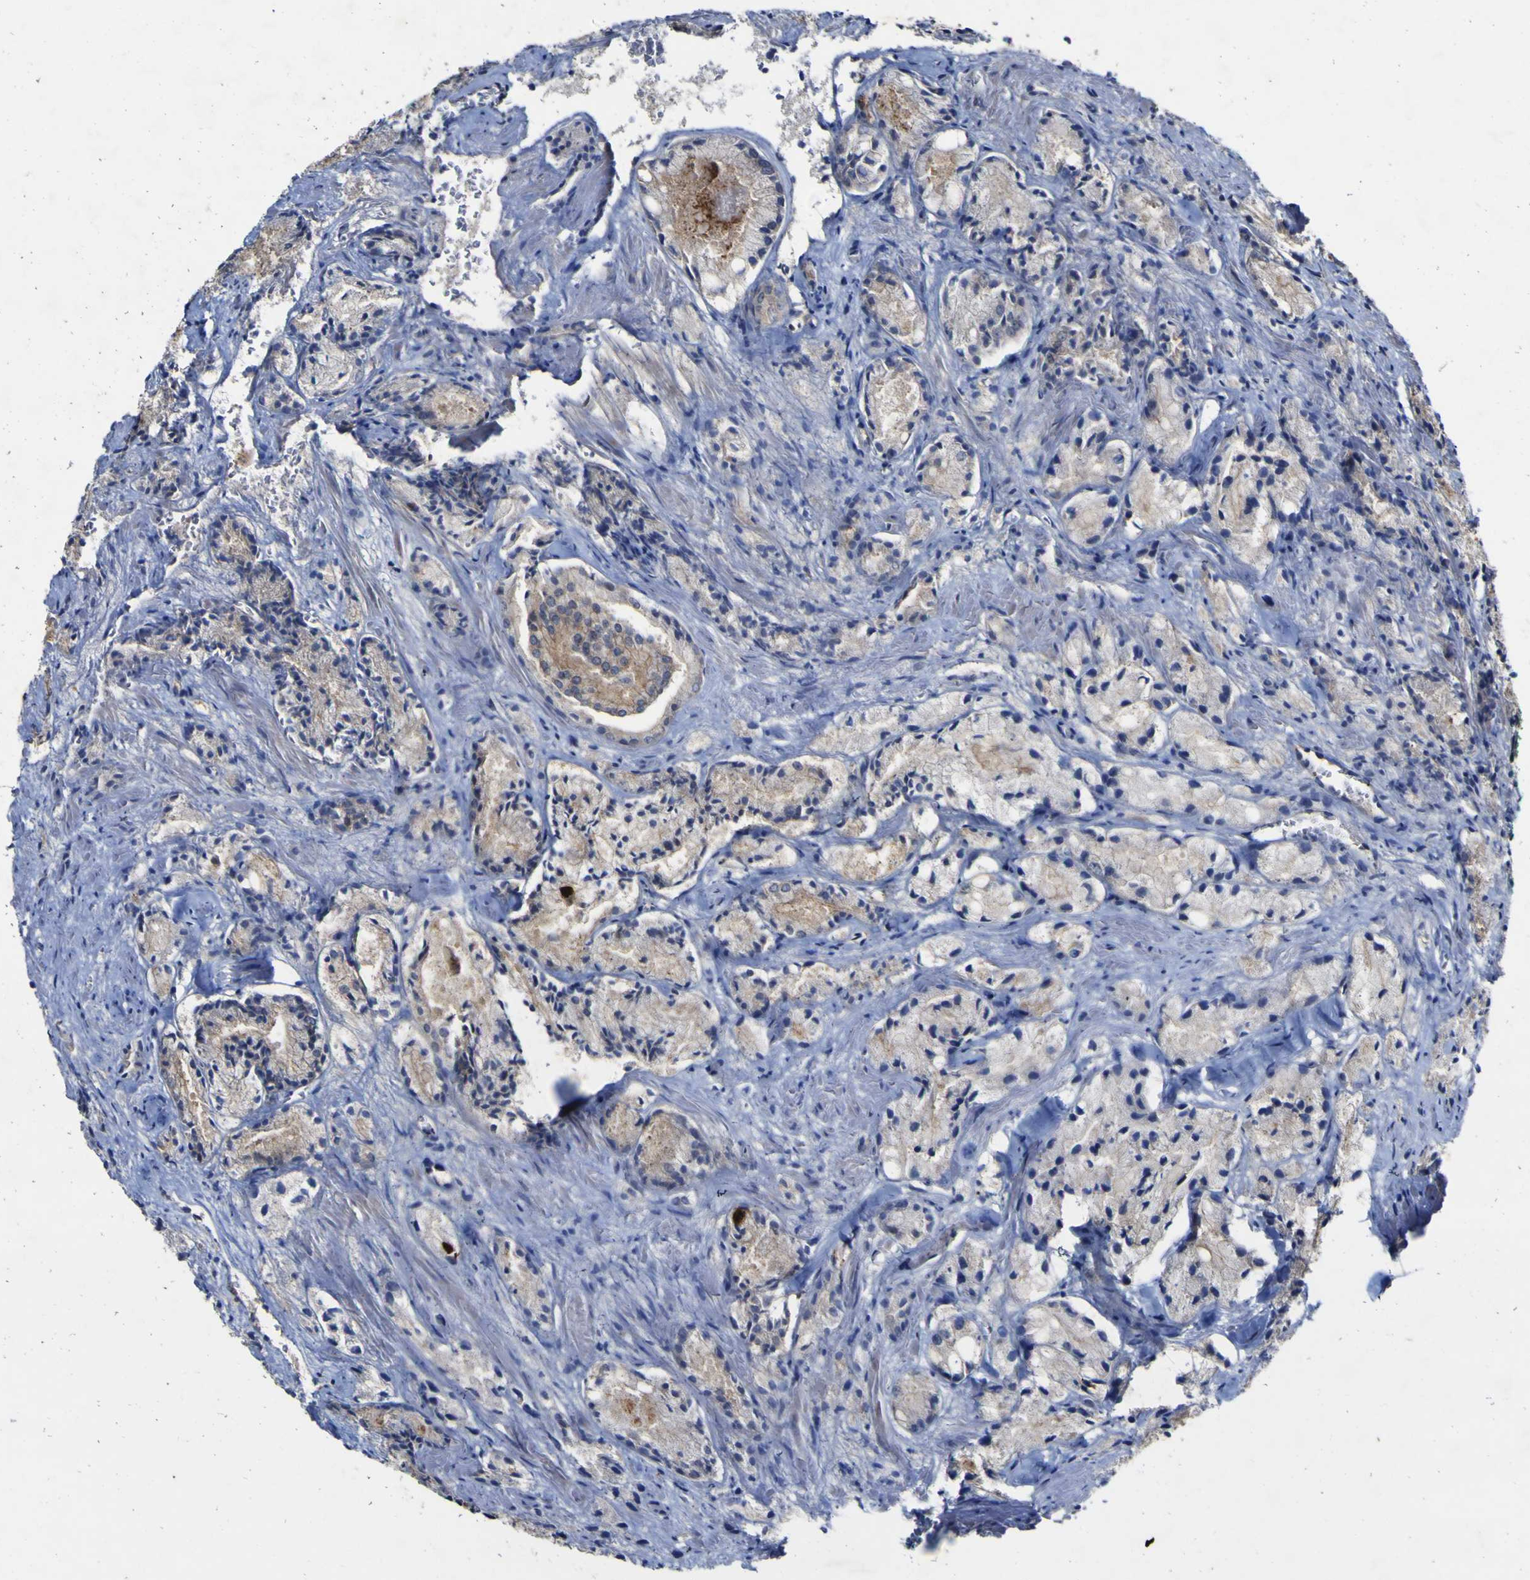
{"staining": {"intensity": "weak", "quantity": "25%-75%", "location": "cytoplasmic/membranous"}, "tissue": "prostate cancer", "cell_type": "Tumor cells", "image_type": "cancer", "snomed": [{"axis": "morphology", "description": "Adenocarcinoma, Low grade"}, {"axis": "topography", "description": "Prostate"}], "caption": "Immunohistochemical staining of human prostate cancer reveals low levels of weak cytoplasmic/membranous expression in about 25%-75% of tumor cells.", "gene": "CCL2", "patient": {"sex": "male", "age": 64}}